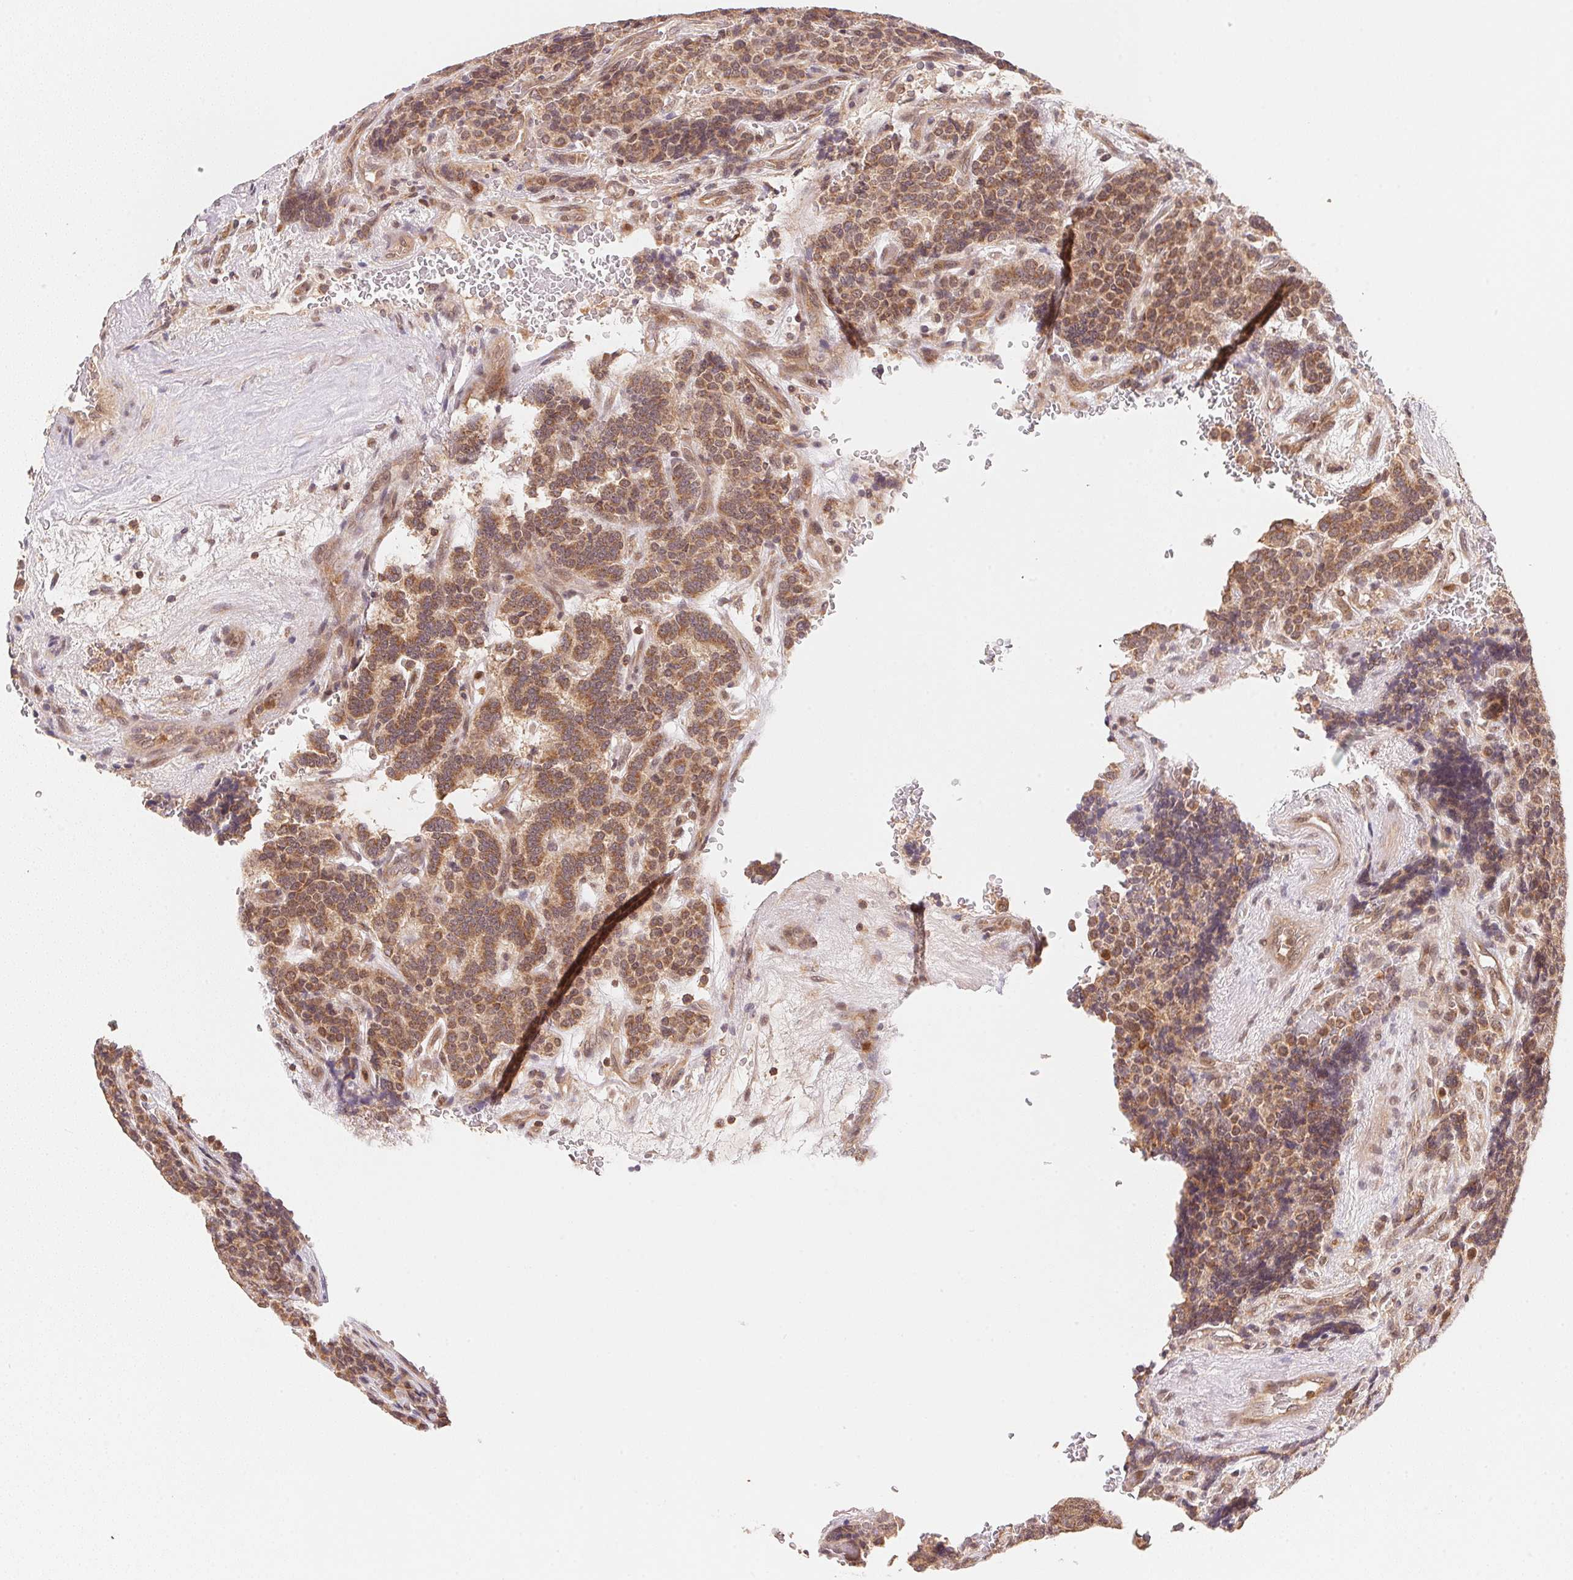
{"staining": {"intensity": "moderate", "quantity": ">75%", "location": "cytoplasmic/membranous,nuclear"}, "tissue": "carcinoid", "cell_type": "Tumor cells", "image_type": "cancer", "snomed": [{"axis": "morphology", "description": "Carcinoid, malignant, NOS"}, {"axis": "topography", "description": "Pancreas"}], "caption": "Tumor cells display medium levels of moderate cytoplasmic/membranous and nuclear positivity in approximately >75% of cells in carcinoid.", "gene": "CCDC102B", "patient": {"sex": "male", "age": 36}}